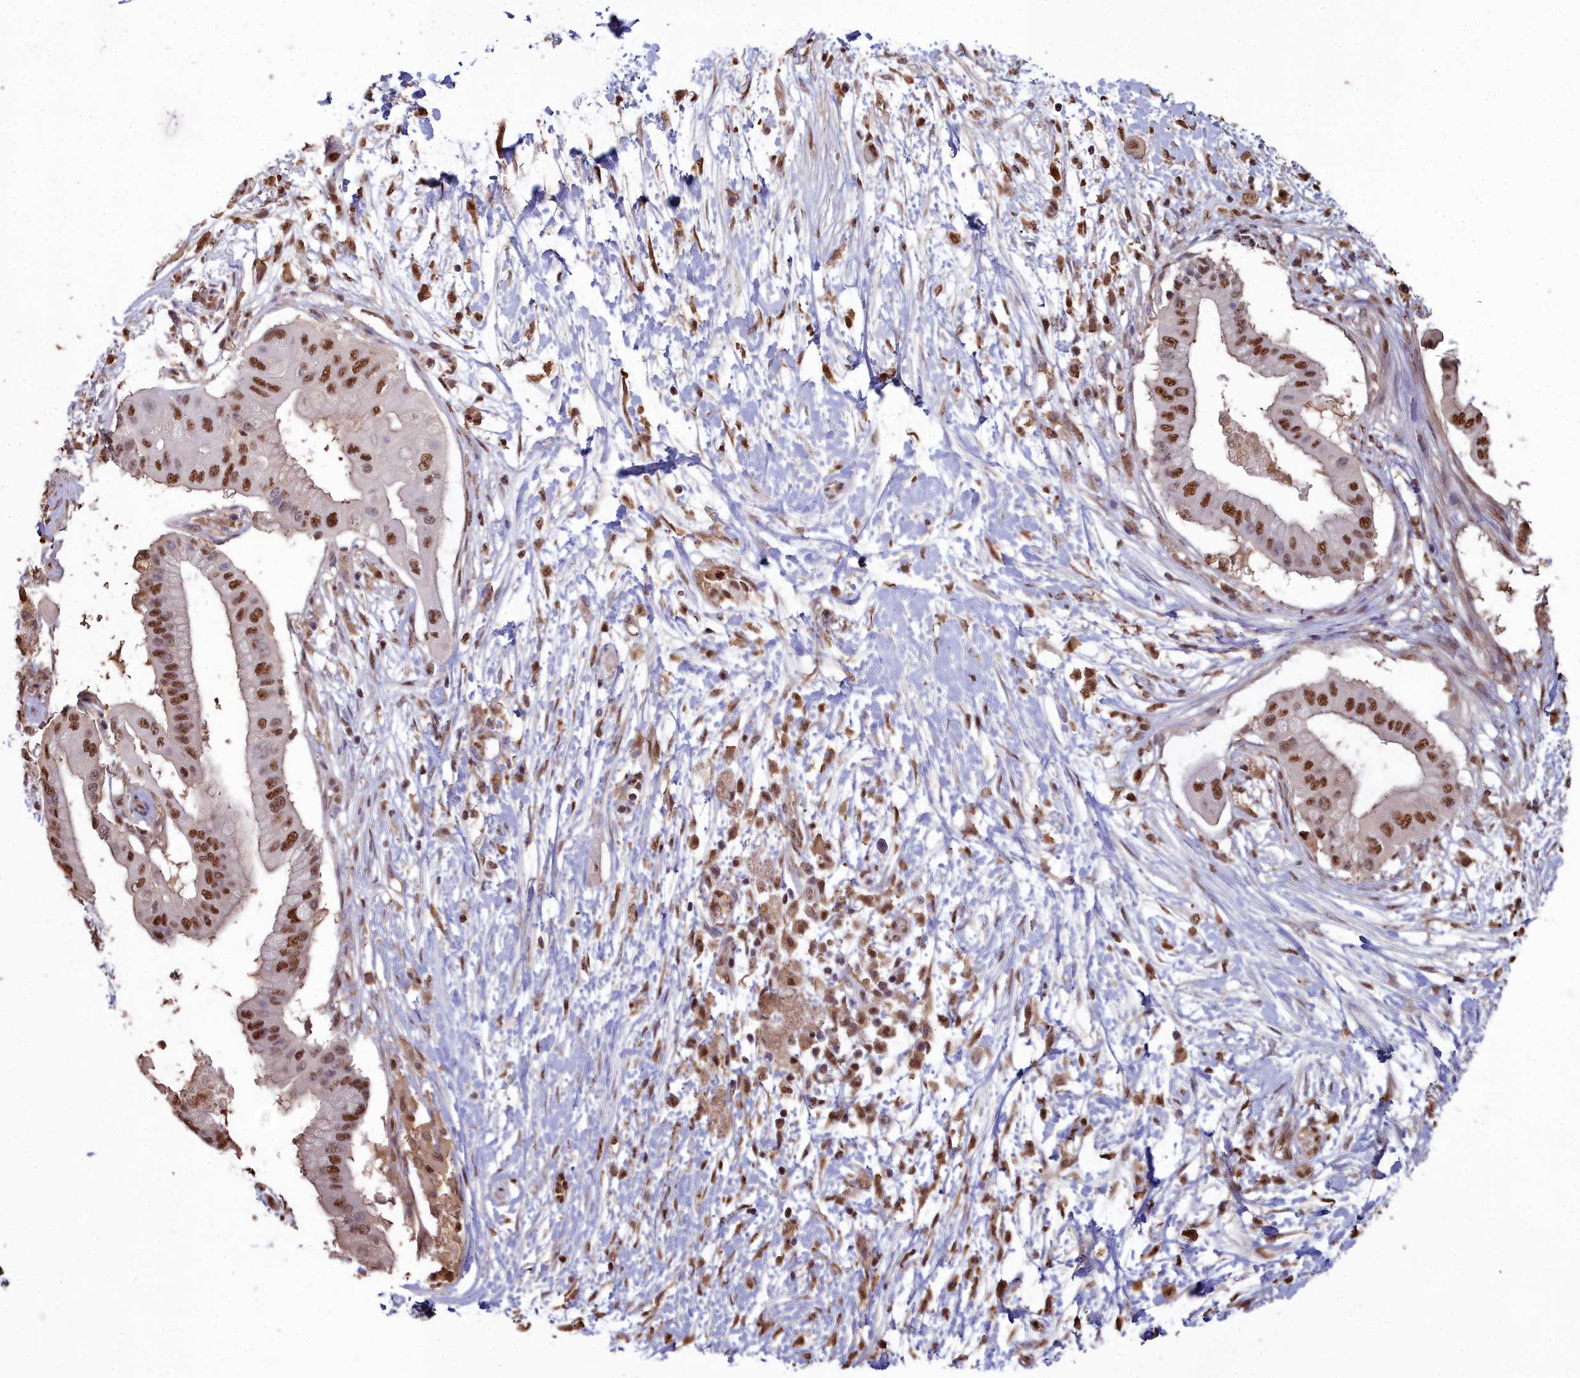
{"staining": {"intensity": "strong", "quantity": ">75%", "location": "nuclear"}, "tissue": "pancreatic cancer", "cell_type": "Tumor cells", "image_type": "cancer", "snomed": [{"axis": "morphology", "description": "Adenocarcinoma, NOS"}, {"axis": "topography", "description": "Pancreas"}], "caption": "A micrograph of human adenocarcinoma (pancreatic) stained for a protein demonstrates strong nuclear brown staining in tumor cells. (DAB IHC with brightfield microscopy, high magnification).", "gene": "GAPDH", "patient": {"sex": "male", "age": 68}}